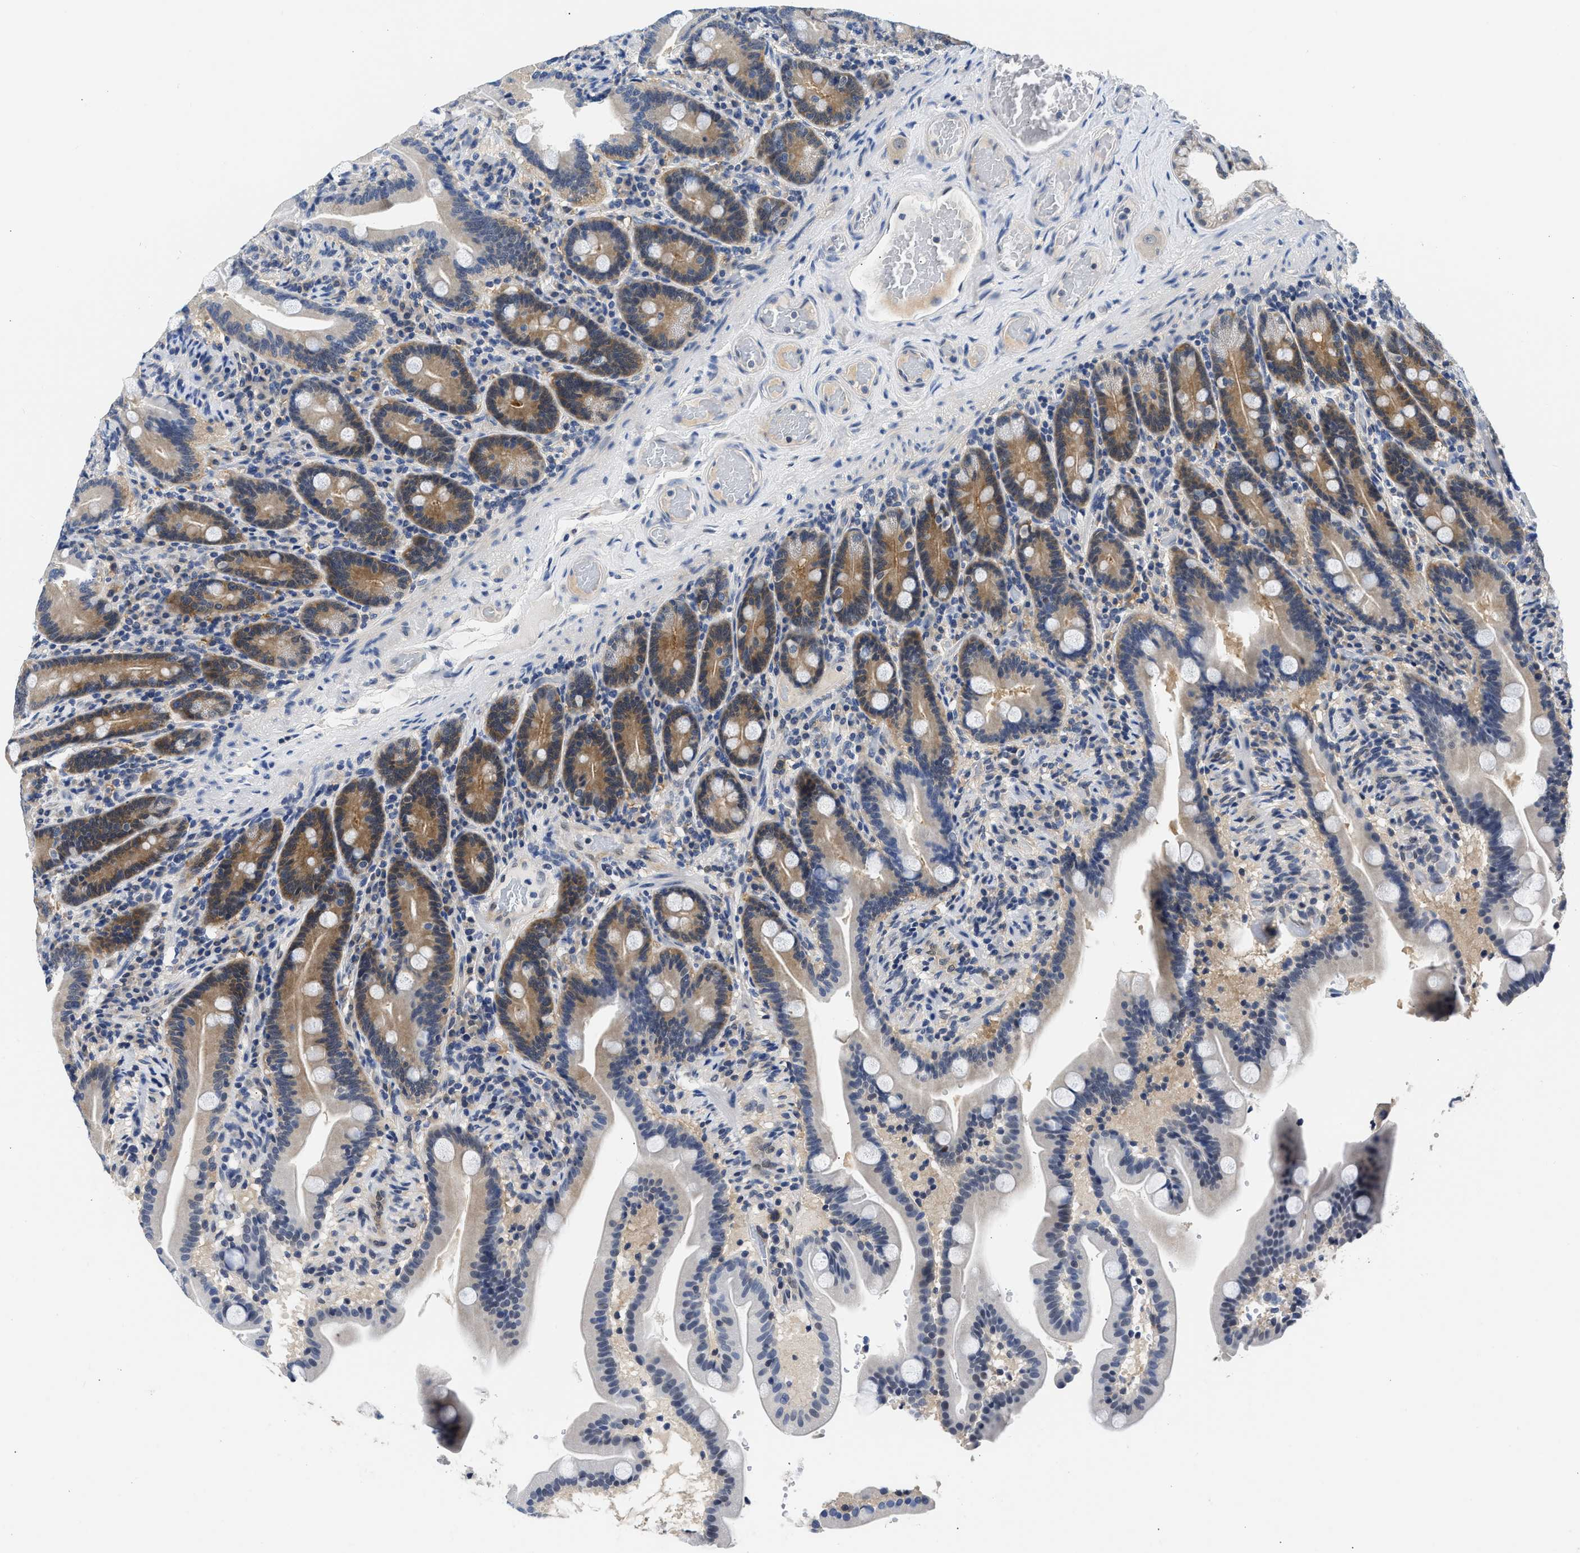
{"staining": {"intensity": "moderate", "quantity": "25%-75%", "location": "cytoplasmic/membranous"}, "tissue": "duodenum", "cell_type": "Glandular cells", "image_type": "normal", "snomed": [{"axis": "morphology", "description": "Normal tissue, NOS"}, {"axis": "topography", "description": "Duodenum"}], "caption": "Unremarkable duodenum shows moderate cytoplasmic/membranous expression in approximately 25%-75% of glandular cells, visualized by immunohistochemistry.", "gene": "XPO5", "patient": {"sex": "male", "age": 54}}